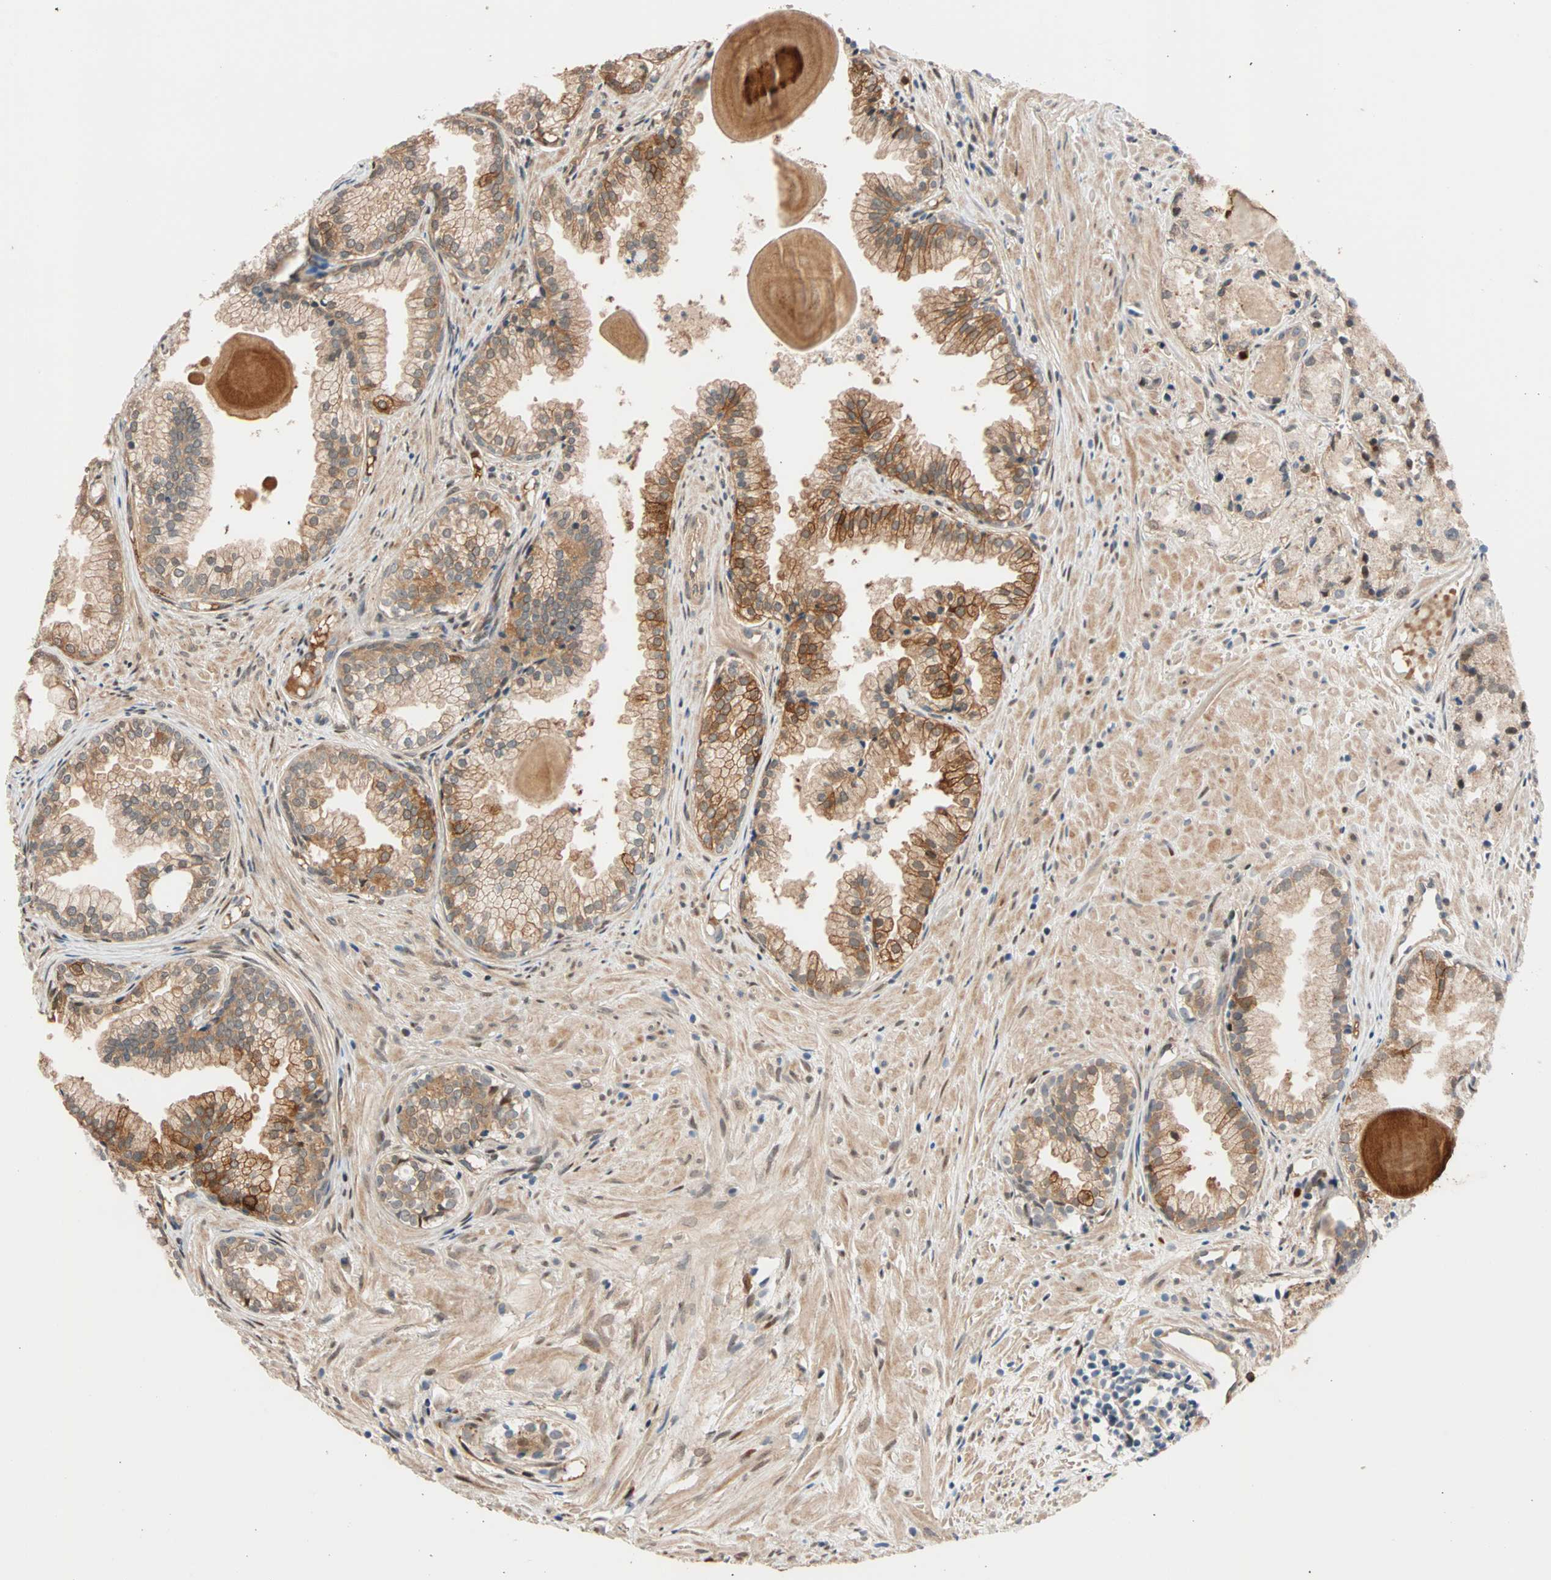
{"staining": {"intensity": "moderate", "quantity": ">75%", "location": "cytoplasmic/membranous,nuclear"}, "tissue": "prostate cancer", "cell_type": "Tumor cells", "image_type": "cancer", "snomed": [{"axis": "morphology", "description": "Adenocarcinoma, Low grade"}, {"axis": "topography", "description": "Prostate"}], "caption": "This is a photomicrograph of IHC staining of prostate cancer (low-grade adenocarcinoma), which shows moderate expression in the cytoplasmic/membranous and nuclear of tumor cells.", "gene": "HECW1", "patient": {"sex": "male", "age": 72}}